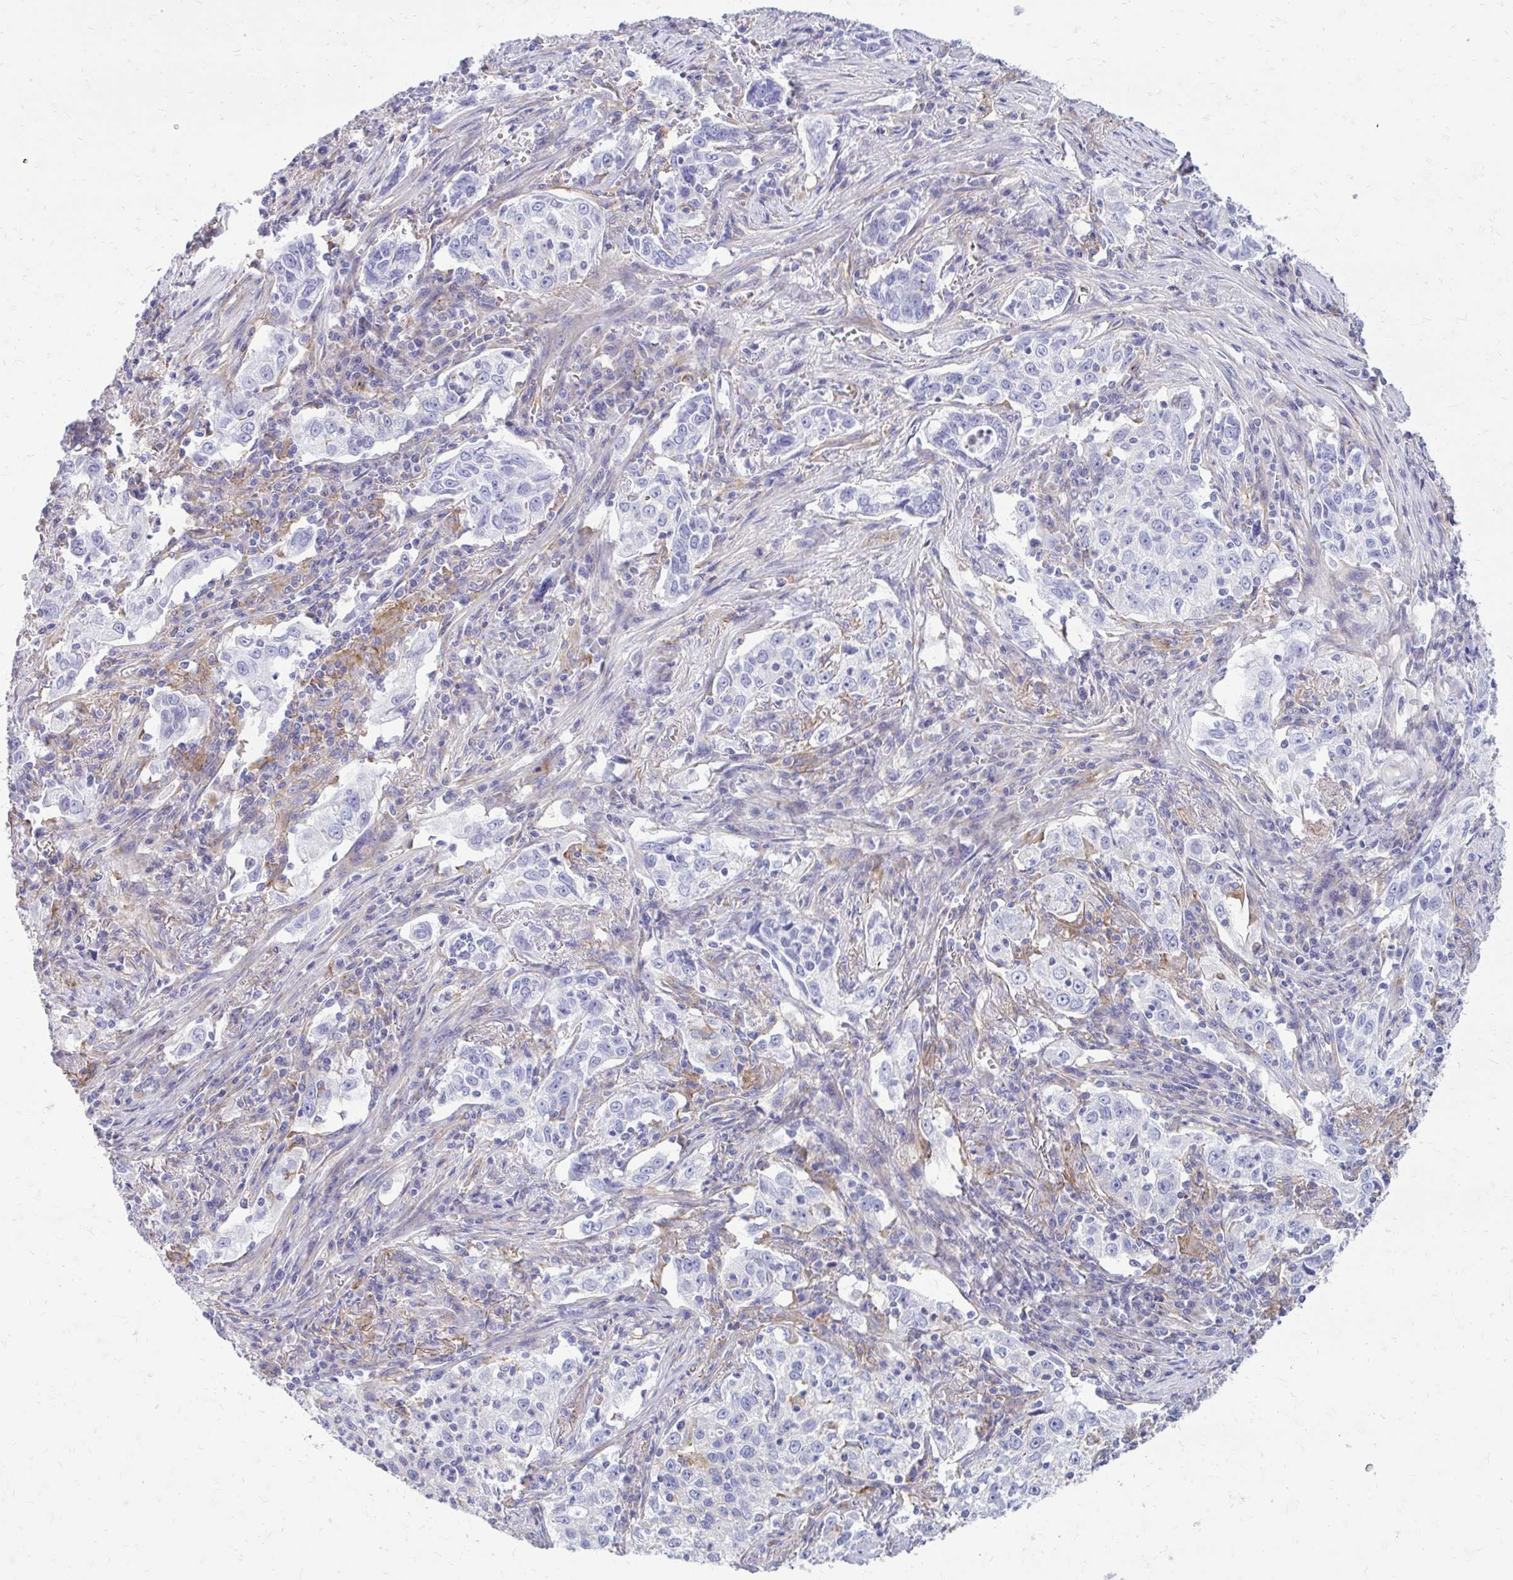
{"staining": {"intensity": "negative", "quantity": "none", "location": "none"}, "tissue": "lung cancer", "cell_type": "Tumor cells", "image_type": "cancer", "snomed": [{"axis": "morphology", "description": "Squamous cell carcinoma, NOS"}, {"axis": "topography", "description": "Lung"}], "caption": "The image displays no significant staining in tumor cells of lung squamous cell carcinoma.", "gene": "CLTA", "patient": {"sex": "male", "age": 71}}